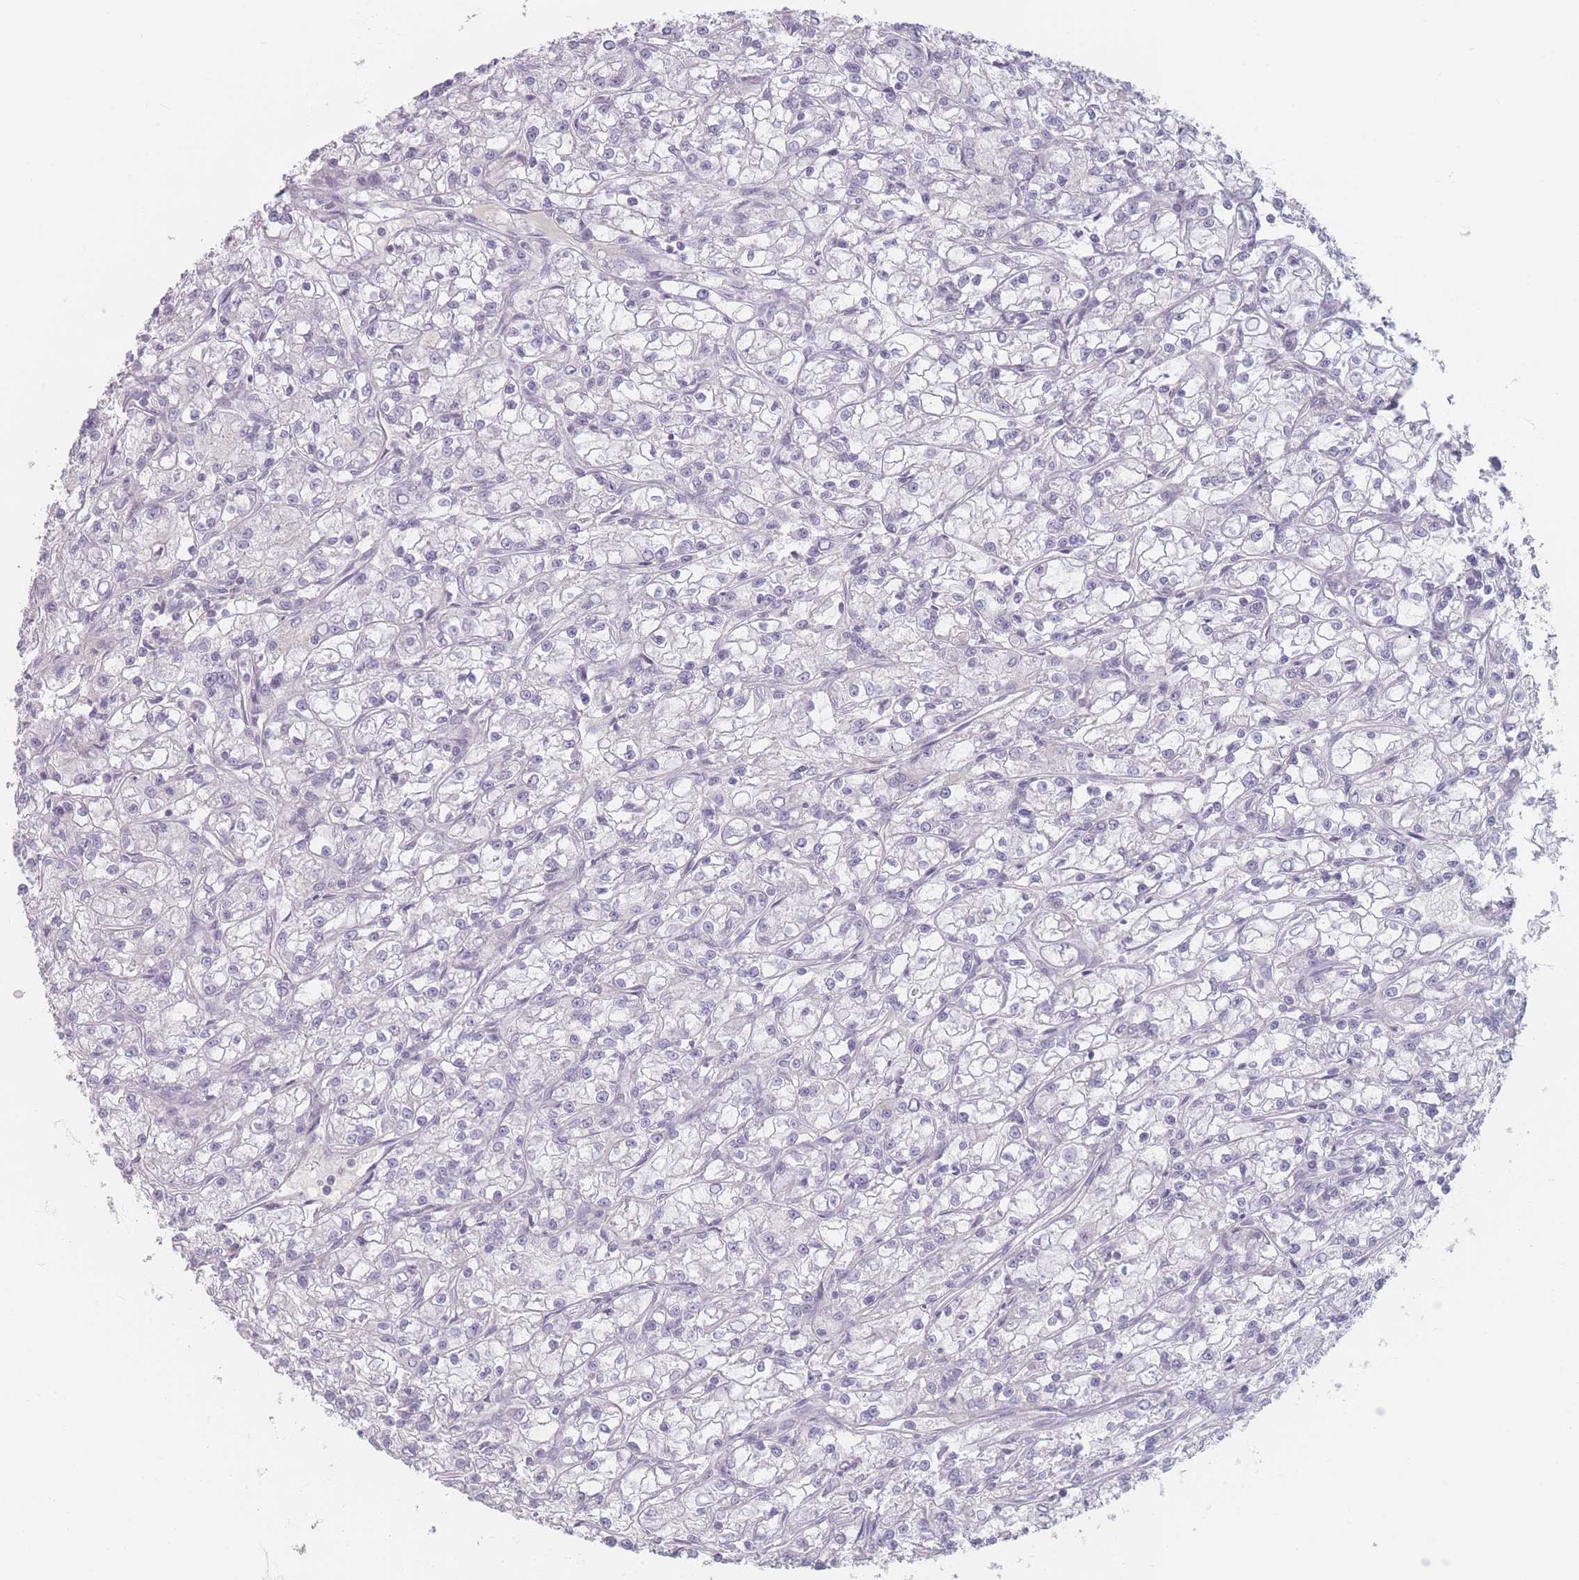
{"staining": {"intensity": "negative", "quantity": "none", "location": "none"}, "tissue": "renal cancer", "cell_type": "Tumor cells", "image_type": "cancer", "snomed": [{"axis": "morphology", "description": "Adenocarcinoma, NOS"}, {"axis": "topography", "description": "Kidney"}], "caption": "This is an IHC micrograph of human renal adenocarcinoma. There is no staining in tumor cells.", "gene": "HELZ2", "patient": {"sex": "female", "age": 59}}